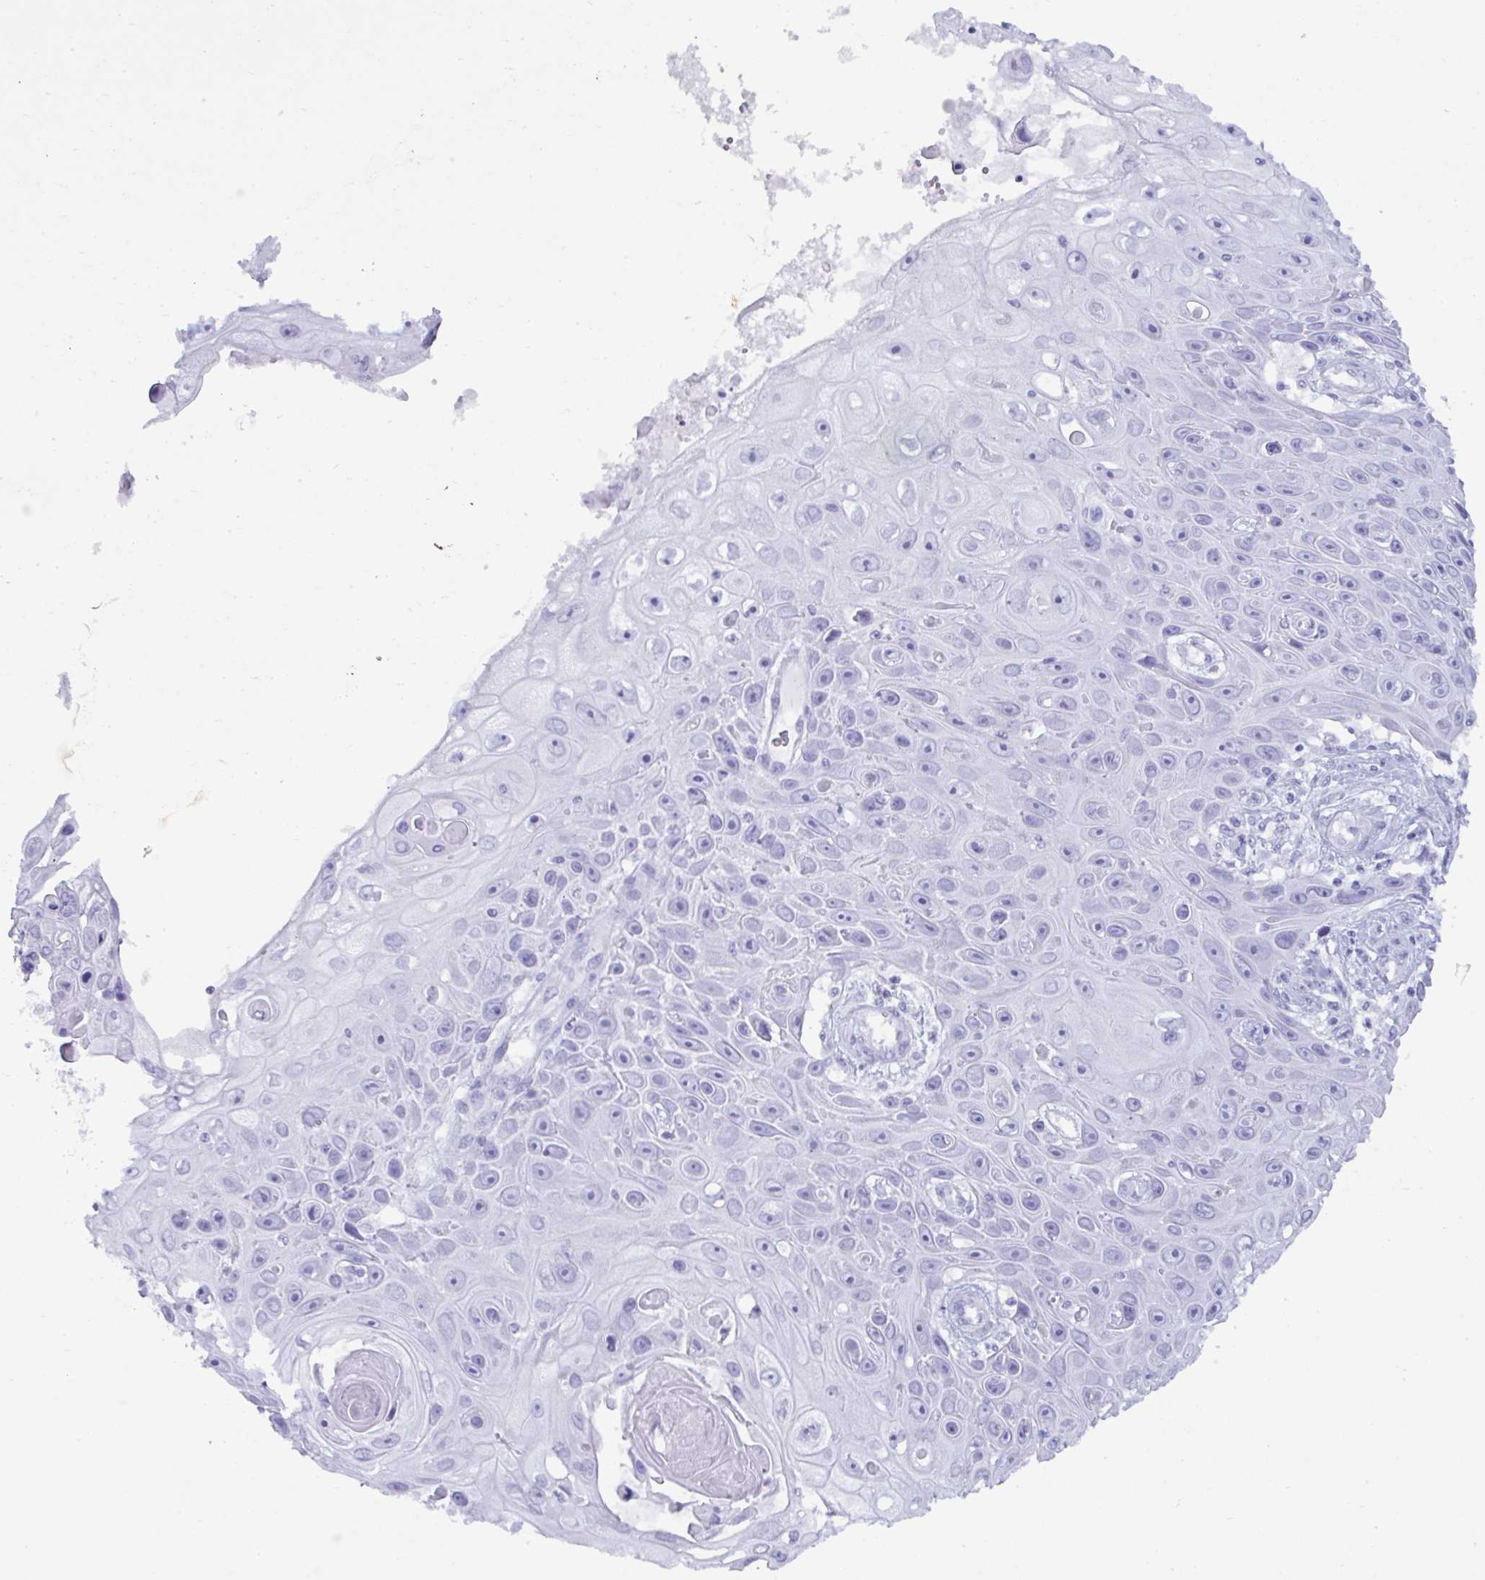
{"staining": {"intensity": "negative", "quantity": "none", "location": "none"}, "tissue": "skin cancer", "cell_type": "Tumor cells", "image_type": "cancer", "snomed": [{"axis": "morphology", "description": "Squamous cell carcinoma, NOS"}, {"axis": "topography", "description": "Skin"}], "caption": "Human skin cancer (squamous cell carcinoma) stained for a protein using immunohistochemistry demonstrates no staining in tumor cells.", "gene": "MRGPRG", "patient": {"sex": "male", "age": 82}}